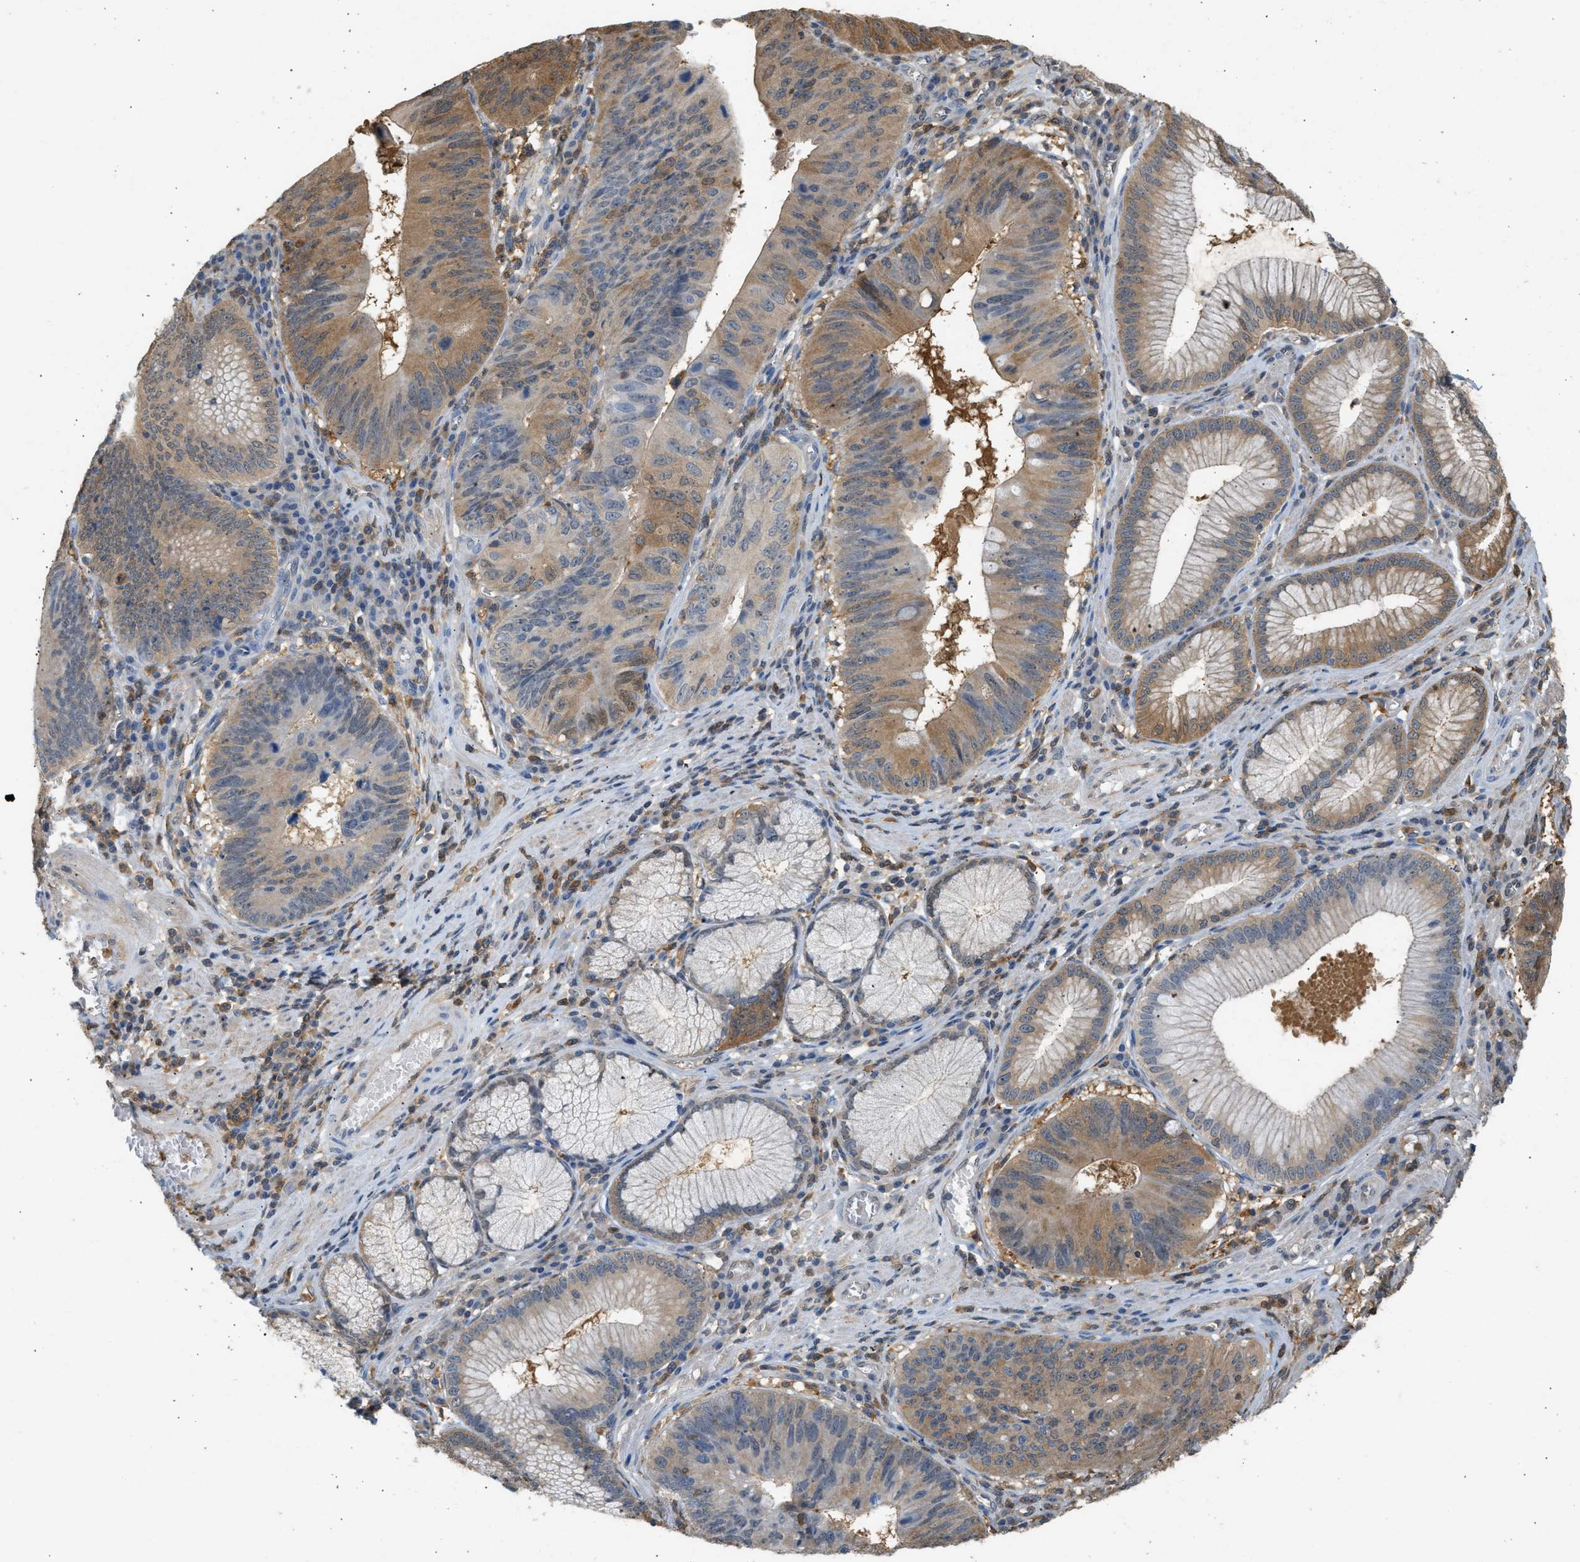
{"staining": {"intensity": "moderate", "quantity": ">75%", "location": "cytoplasmic/membranous"}, "tissue": "stomach cancer", "cell_type": "Tumor cells", "image_type": "cancer", "snomed": [{"axis": "morphology", "description": "Adenocarcinoma, NOS"}, {"axis": "topography", "description": "Stomach"}], "caption": "About >75% of tumor cells in human adenocarcinoma (stomach) display moderate cytoplasmic/membranous protein expression as visualized by brown immunohistochemical staining.", "gene": "ENO1", "patient": {"sex": "male", "age": 59}}